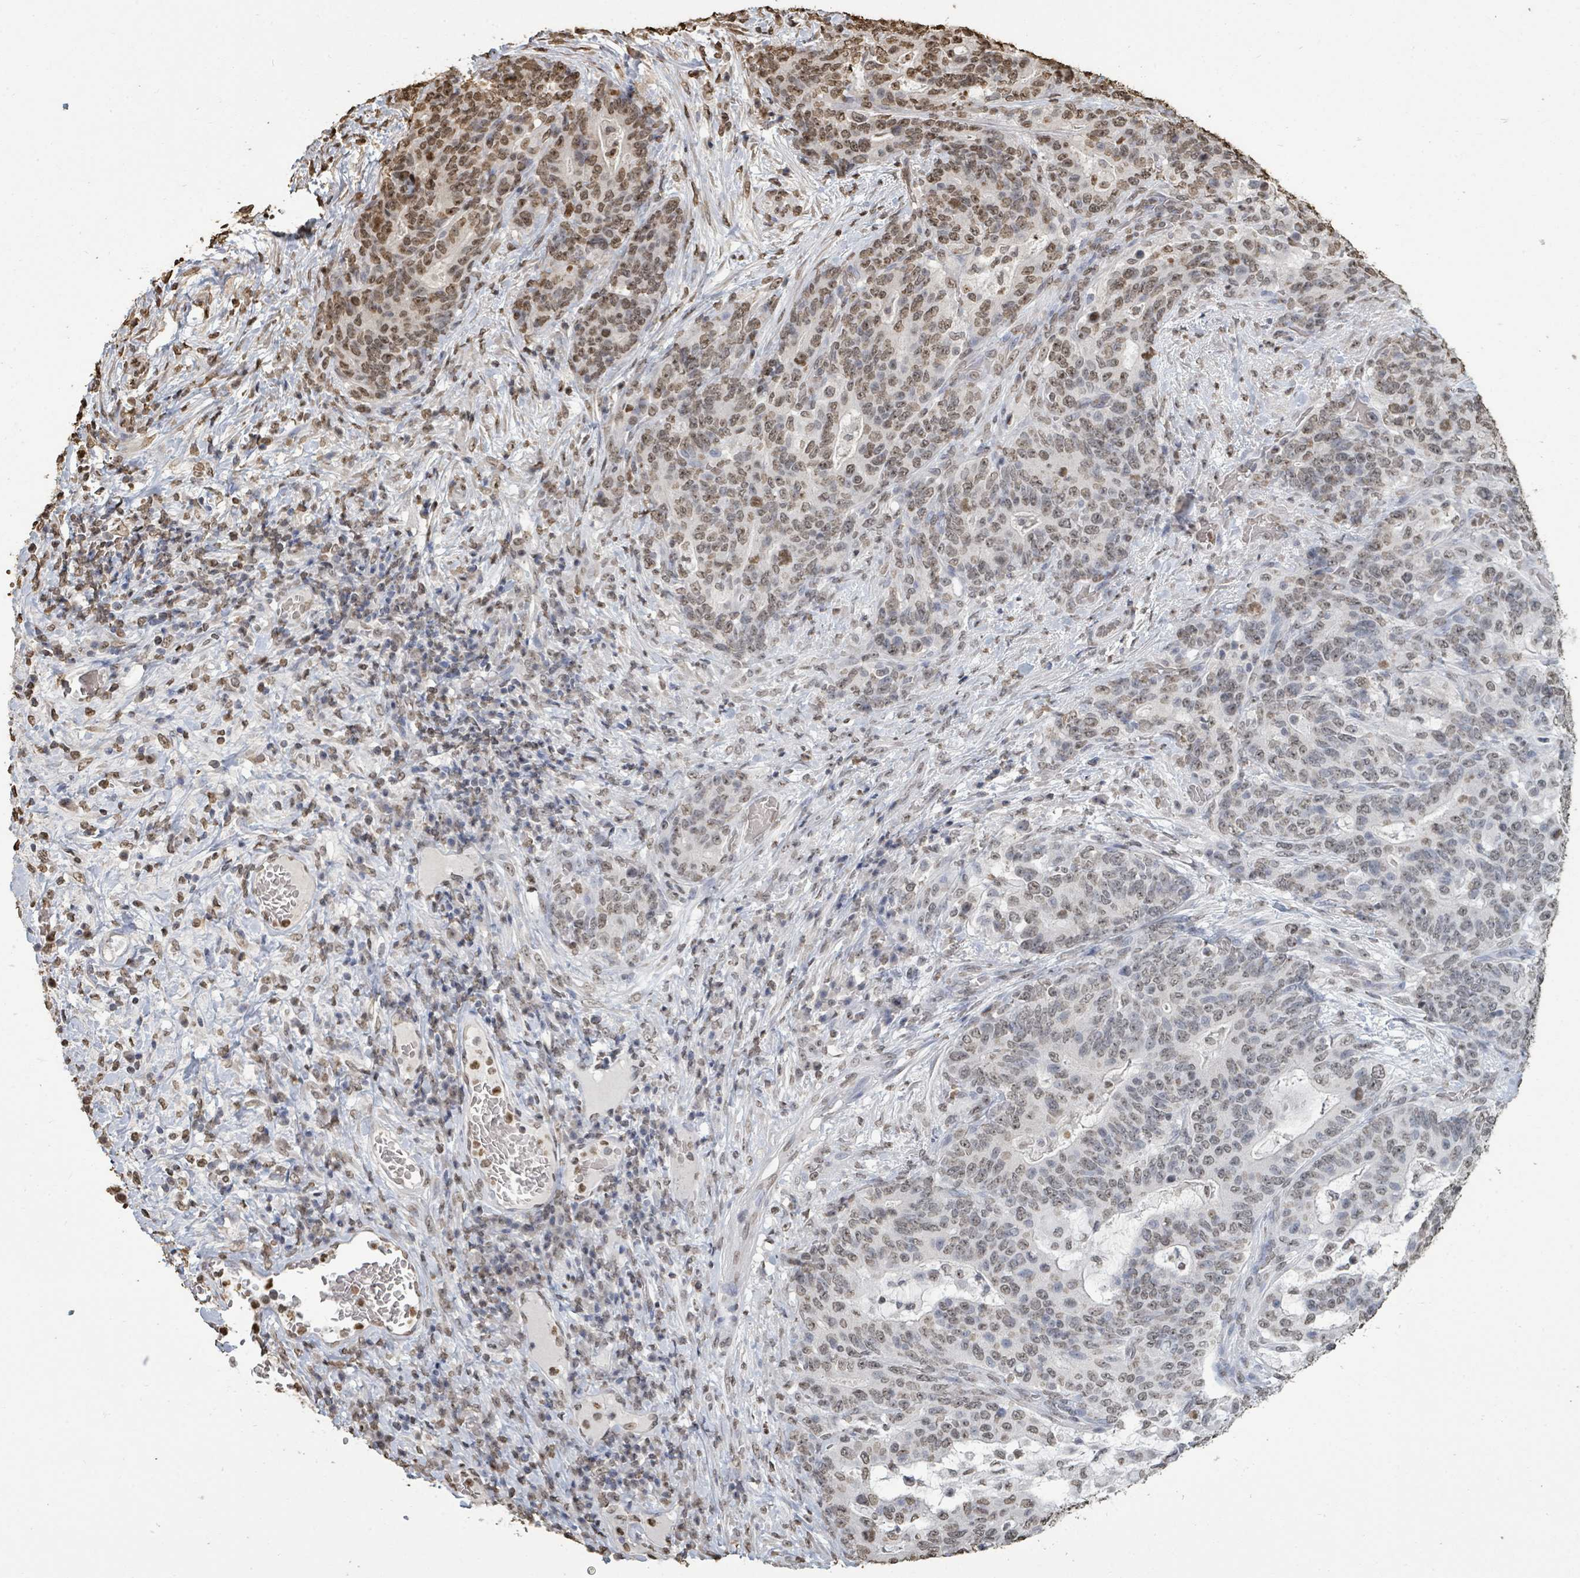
{"staining": {"intensity": "moderate", "quantity": "25%-75%", "location": "nuclear"}, "tissue": "stomach cancer", "cell_type": "Tumor cells", "image_type": "cancer", "snomed": [{"axis": "morphology", "description": "Normal tissue, NOS"}, {"axis": "morphology", "description": "Adenocarcinoma, NOS"}, {"axis": "topography", "description": "Stomach"}], "caption": "Immunohistochemistry of stomach adenocarcinoma exhibits medium levels of moderate nuclear staining in approximately 25%-75% of tumor cells.", "gene": "MRPS12", "patient": {"sex": "female", "age": 64}}